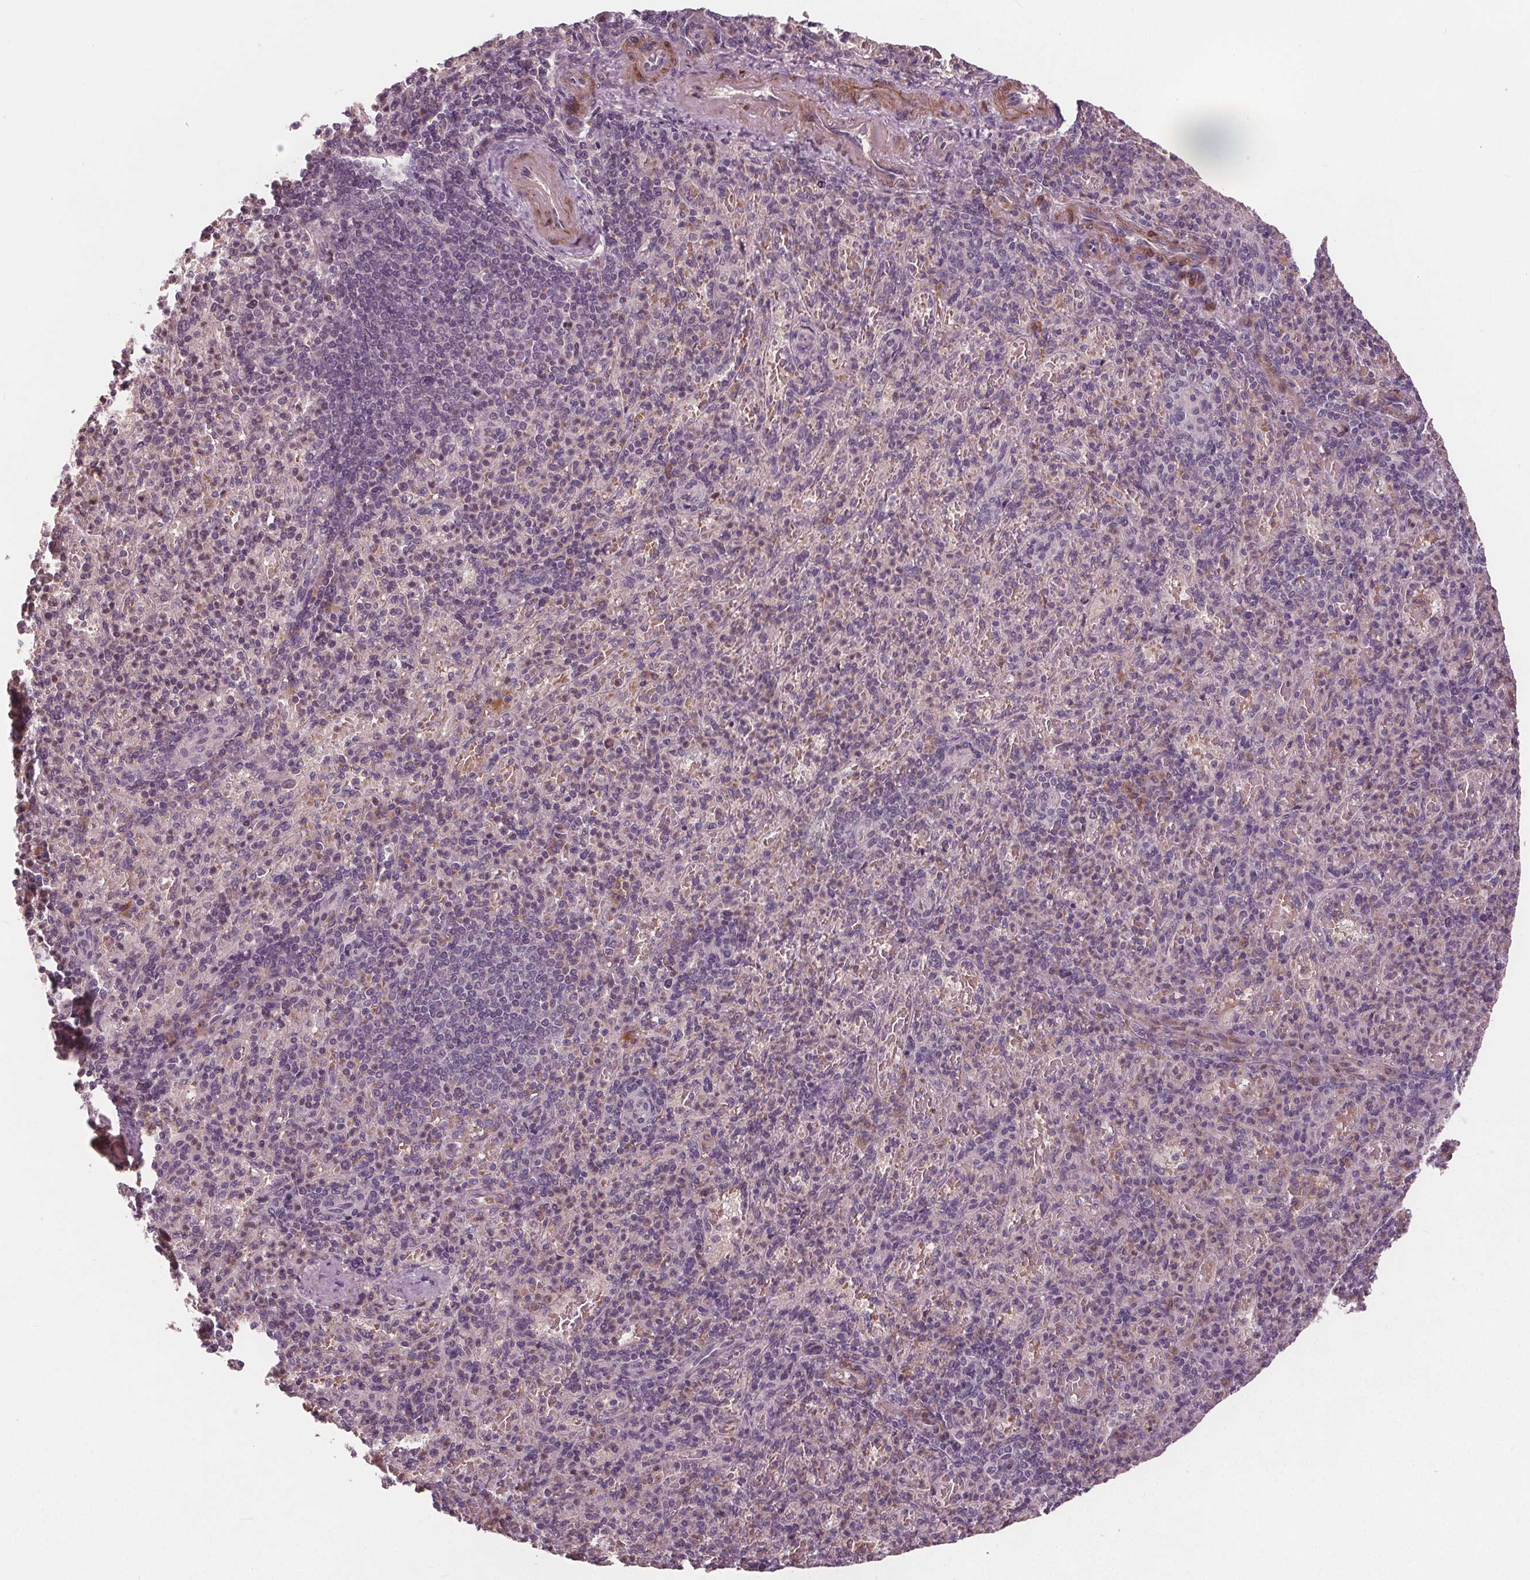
{"staining": {"intensity": "moderate", "quantity": "<25%", "location": "cytoplasmic/membranous"}, "tissue": "spleen", "cell_type": "Cells in red pulp", "image_type": "normal", "snomed": [{"axis": "morphology", "description": "Normal tissue, NOS"}, {"axis": "topography", "description": "Spleen"}], "caption": "Brown immunohistochemical staining in benign human spleen demonstrates moderate cytoplasmic/membranous expression in approximately <25% of cells in red pulp.", "gene": "PDGFD", "patient": {"sex": "female", "age": 74}}